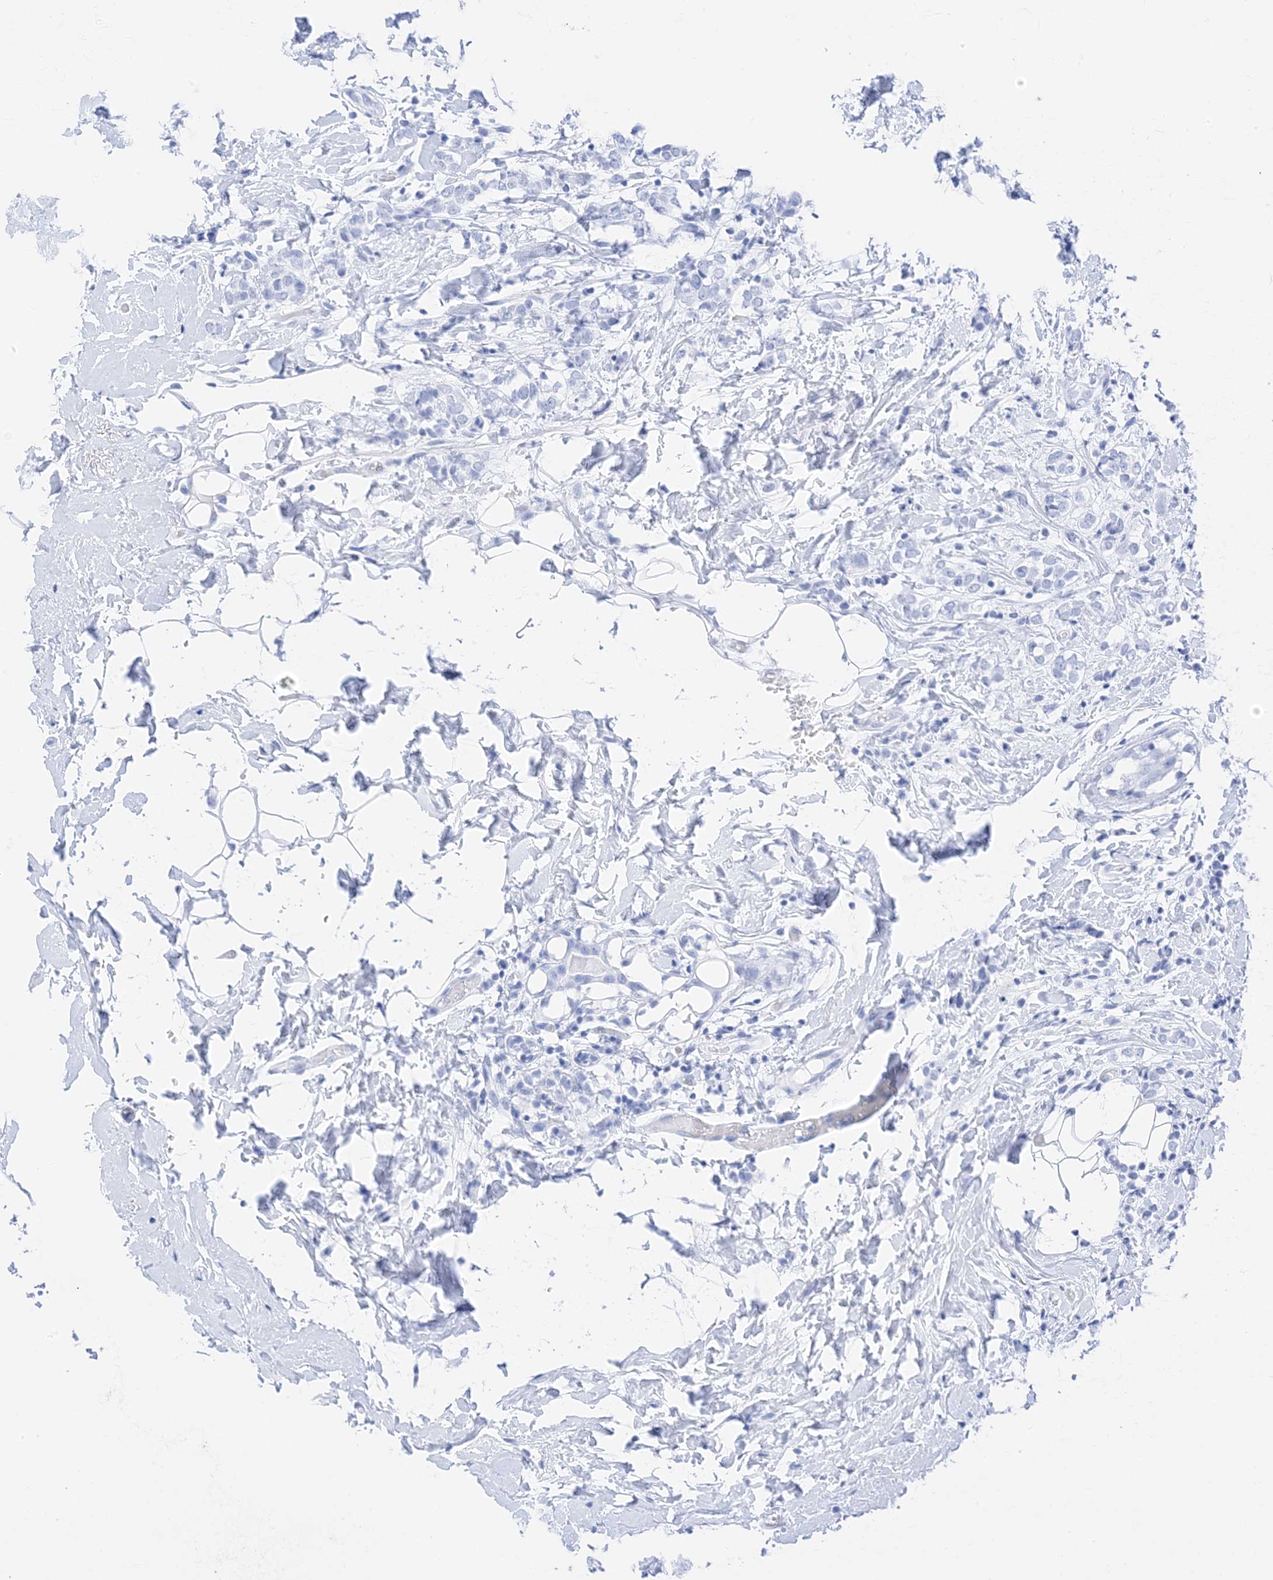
{"staining": {"intensity": "negative", "quantity": "none", "location": "none"}, "tissue": "breast cancer", "cell_type": "Tumor cells", "image_type": "cancer", "snomed": [{"axis": "morphology", "description": "Normal tissue, NOS"}, {"axis": "morphology", "description": "Lobular carcinoma"}, {"axis": "topography", "description": "Breast"}], "caption": "An immunohistochemistry photomicrograph of breast cancer (lobular carcinoma) is shown. There is no staining in tumor cells of breast cancer (lobular carcinoma). (DAB immunohistochemistry visualized using brightfield microscopy, high magnification).", "gene": "MUC17", "patient": {"sex": "female", "age": 47}}